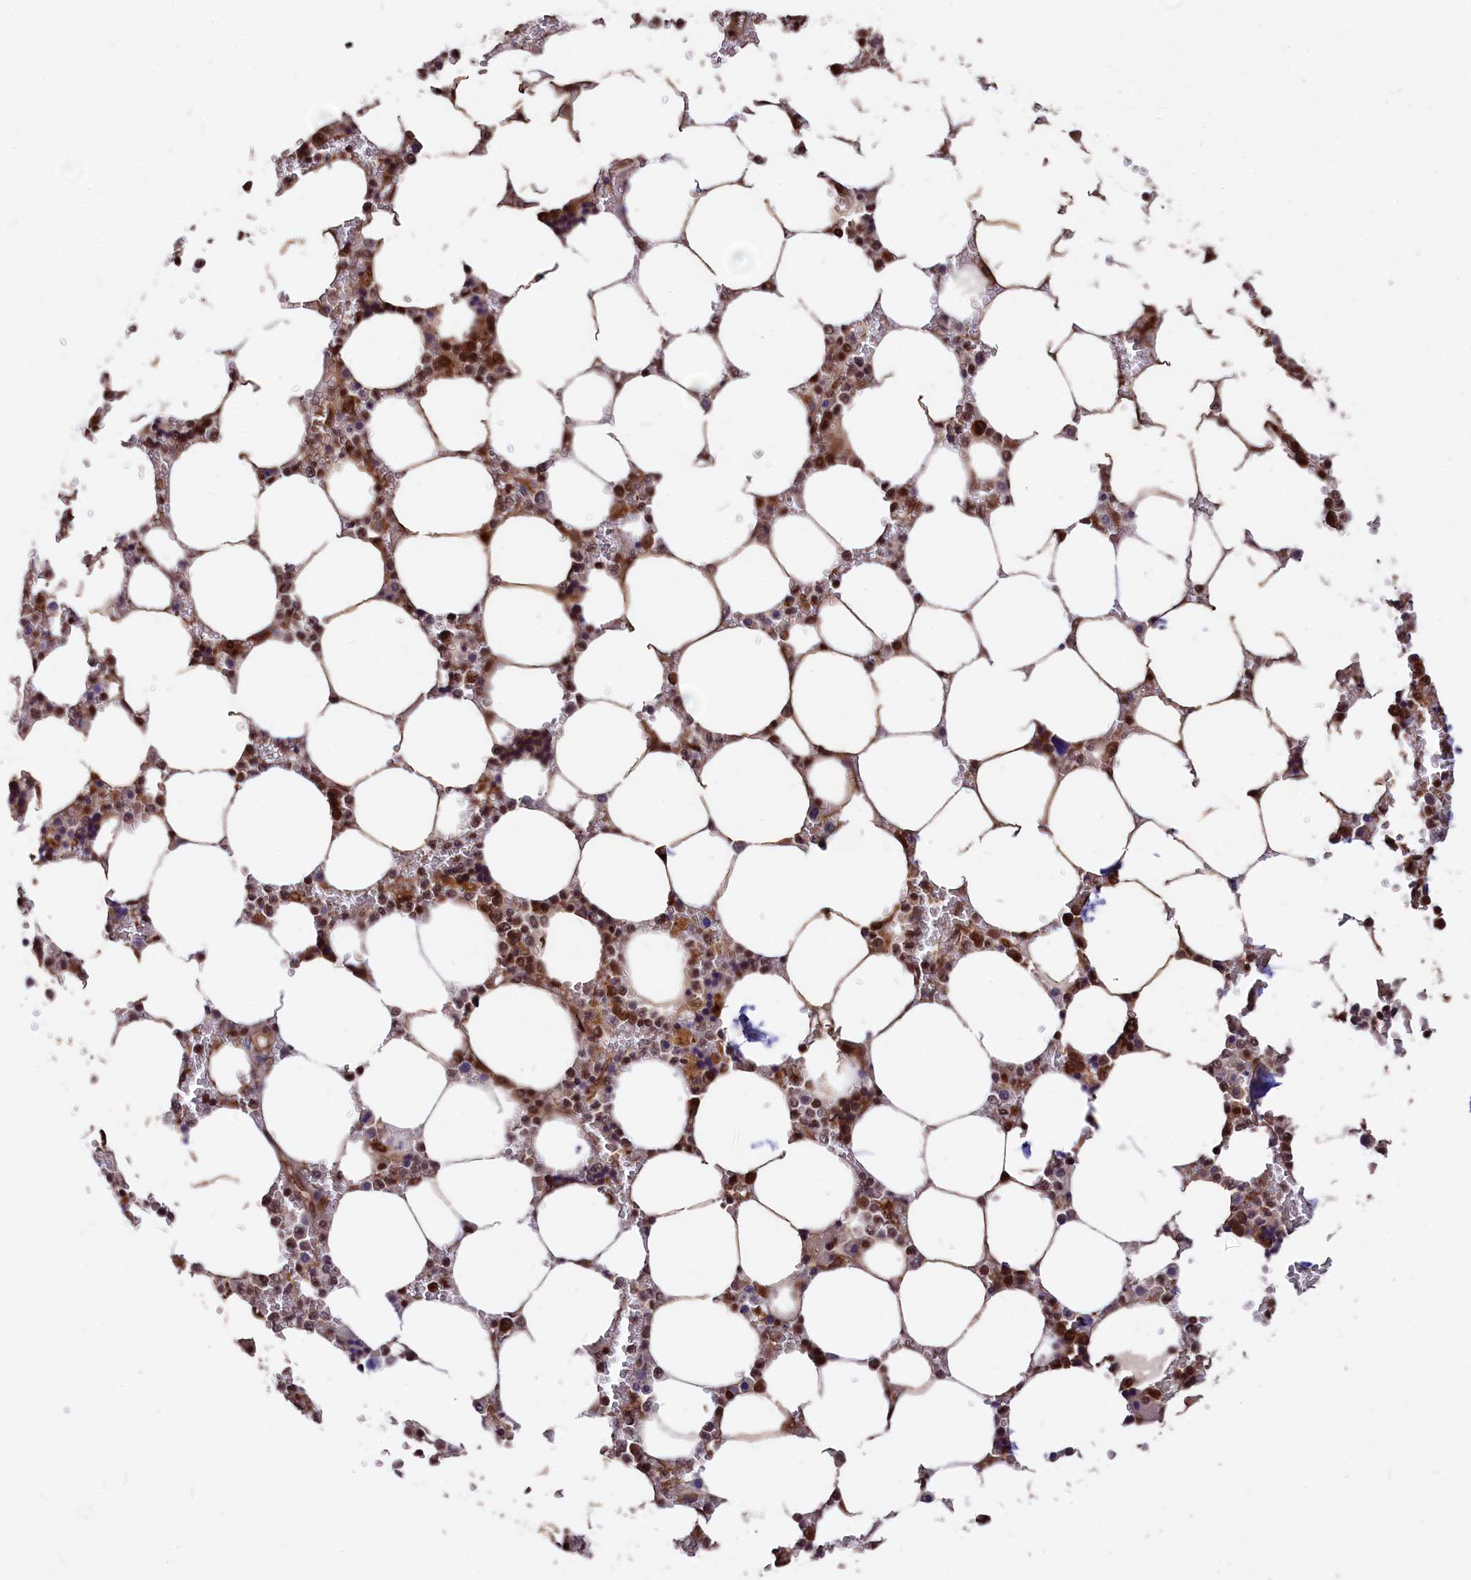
{"staining": {"intensity": "moderate", "quantity": ">75%", "location": "cytoplasmic/membranous,nuclear"}, "tissue": "bone marrow", "cell_type": "Hematopoietic cells", "image_type": "normal", "snomed": [{"axis": "morphology", "description": "Normal tissue, NOS"}, {"axis": "topography", "description": "Bone marrow"}], "caption": "Immunohistochemical staining of unremarkable bone marrow reveals >75% levels of moderate cytoplasmic/membranous,nuclear protein staining in about >75% of hematopoietic cells. Using DAB (3,3'-diaminobenzidine) (brown) and hematoxylin (blue) stains, captured at high magnification using brightfield microscopy.", "gene": "ADRM1", "patient": {"sex": "male", "age": 64}}